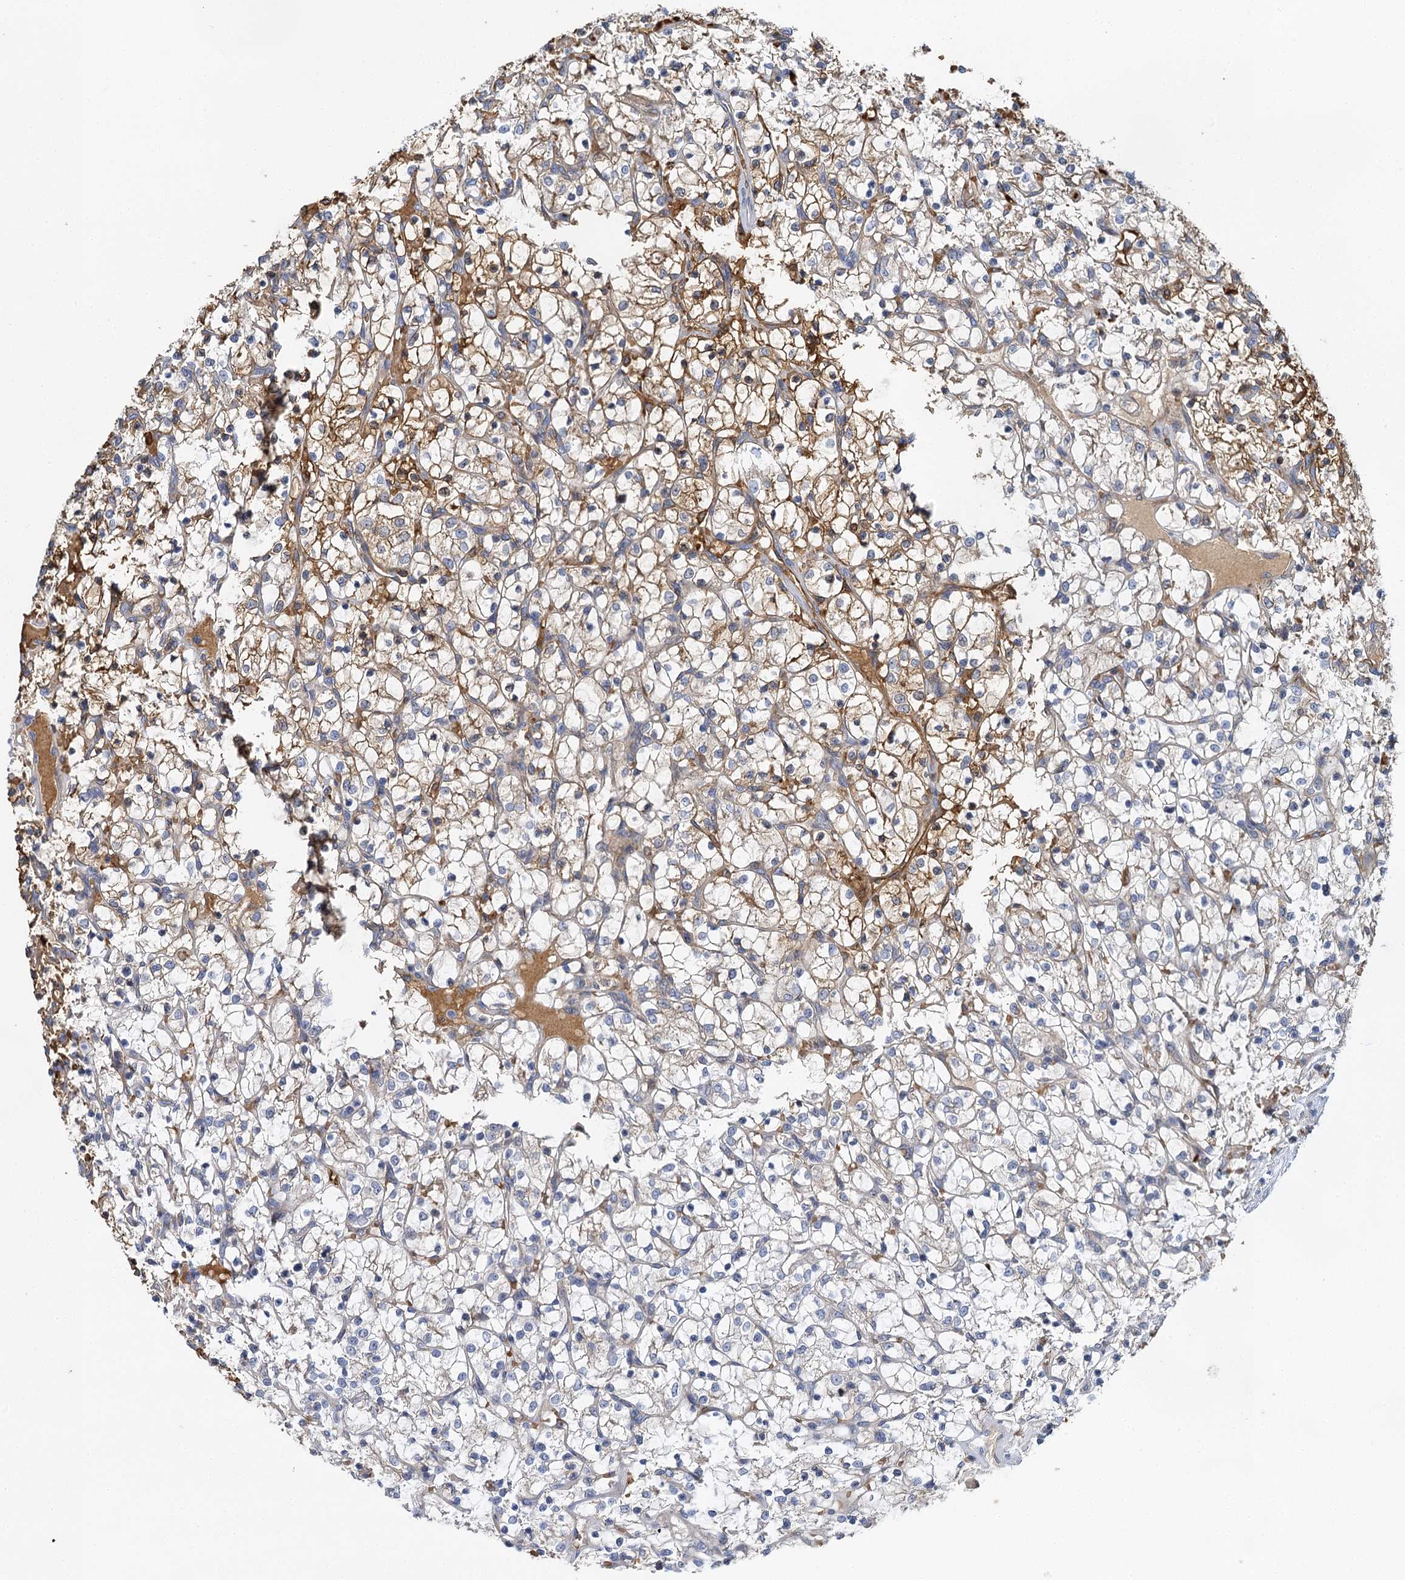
{"staining": {"intensity": "moderate", "quantity": "<25%", "location": "cytoplasmic/membranous"}, "tissue": "renal cancer", "cell_type": "Tumor cells", "image_type": "cancer", "snomed": [{"axis": "morphology", "description": "Adenocarcinoma, NOS"}, {"axis": "topography", "description": "Kidney"}], "caption": "Protein staining exhibits moderate cytoplasmic/membranous staining in about <25% of tumor cells in renal adenocarcinoma.", "gene": "BCS1L", "patient": {"sex": "female", "age": 69}}